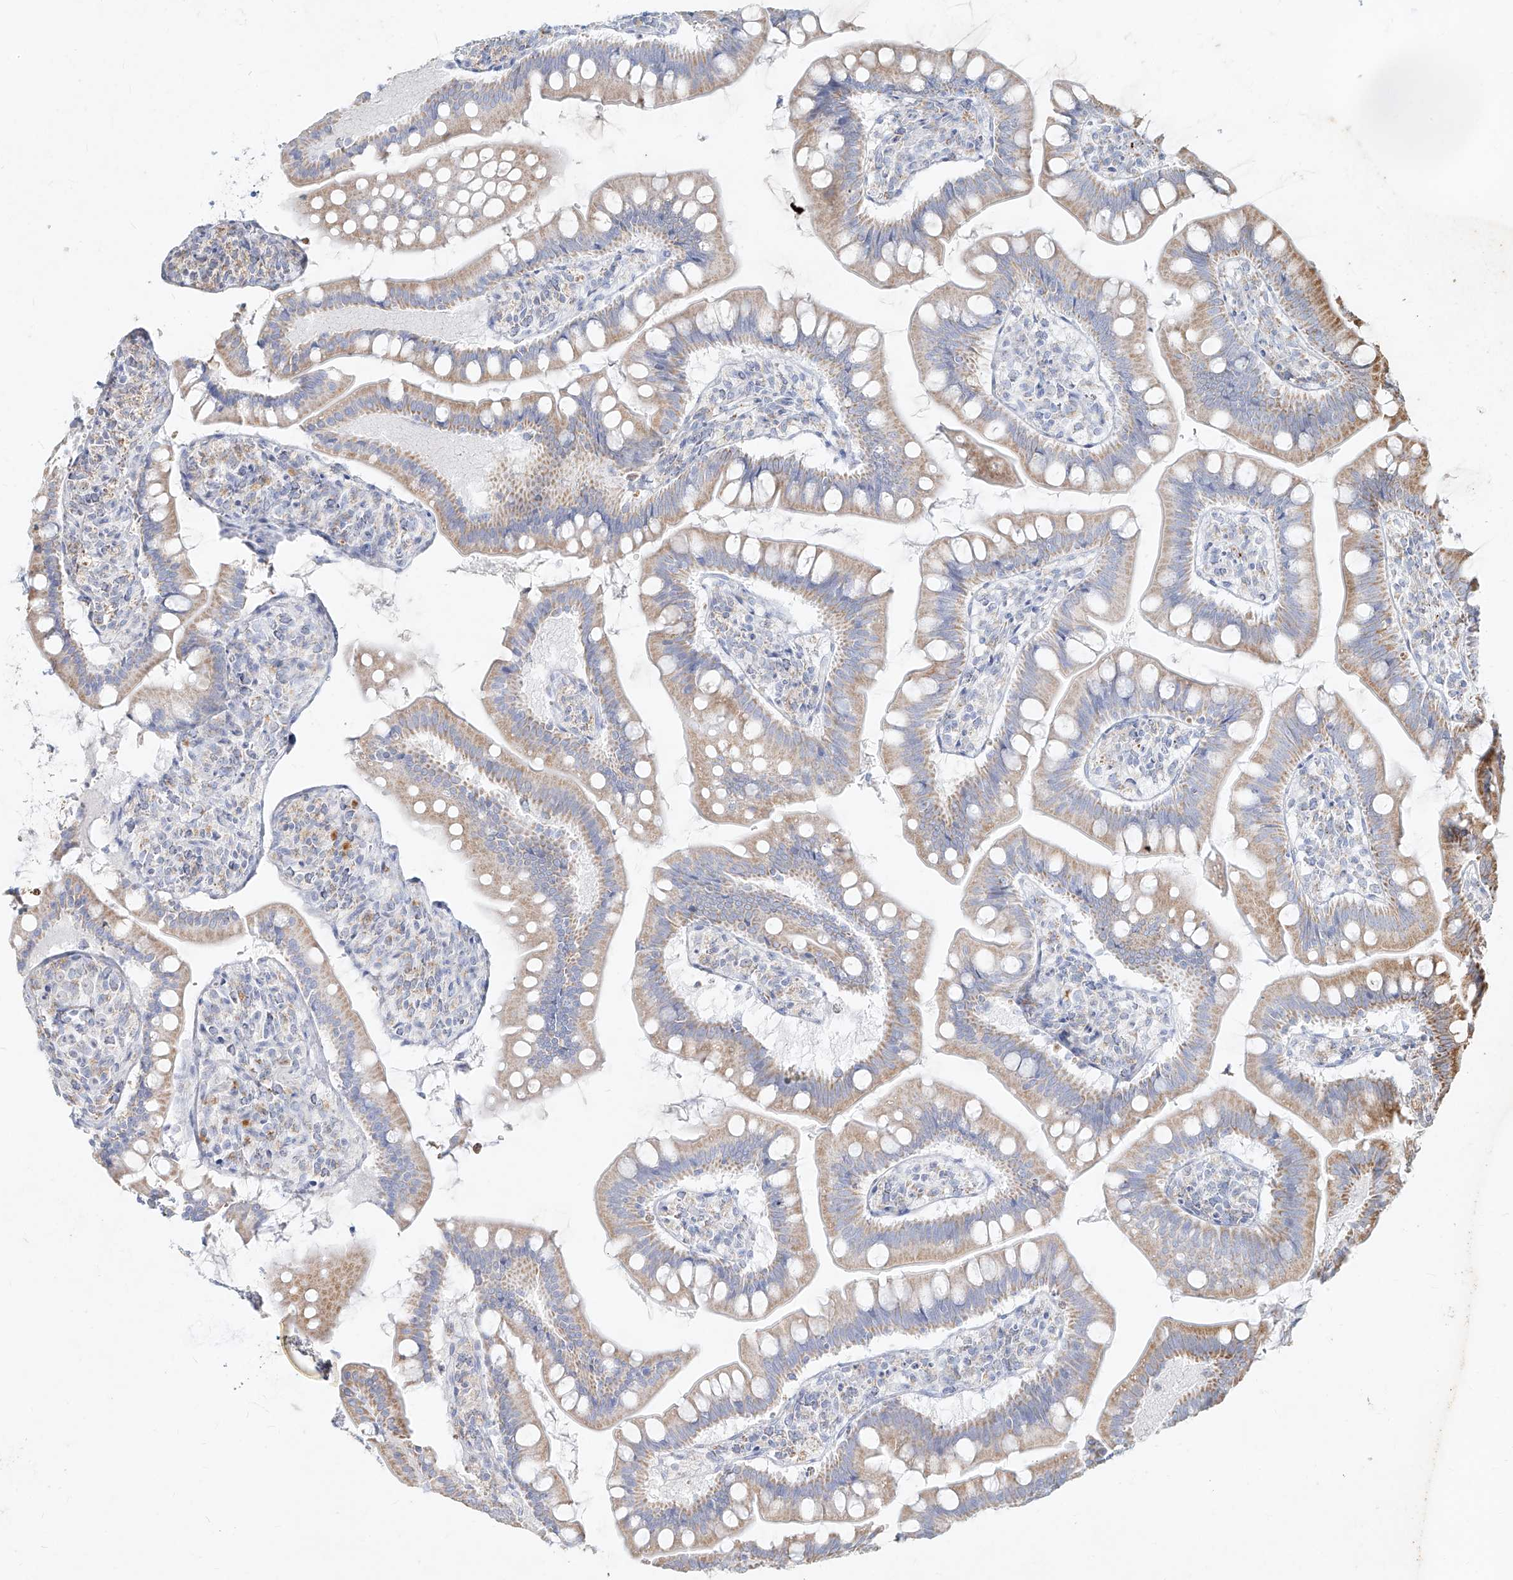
{"staining": {"intensity": "moderate", "quantity": "25%-75%", "location": "cytoplasmic/membranous"}, "tissue": "small intestine", "cell_type": "Glandular cells", "image_type": "normal", "snomed": [{"axis": "morphology", "description": "Normal tissue, NOS"}, {"axis": "topography", "description": "Small intestine"}], "caption": "Glandular cells exhibit medium levels of moderate cytoplasmic/membranous staining in about 25%-75% of cells in benign small intestine.", "gene": "MTX2", "patient": {"sex": "male", "age": 7}}